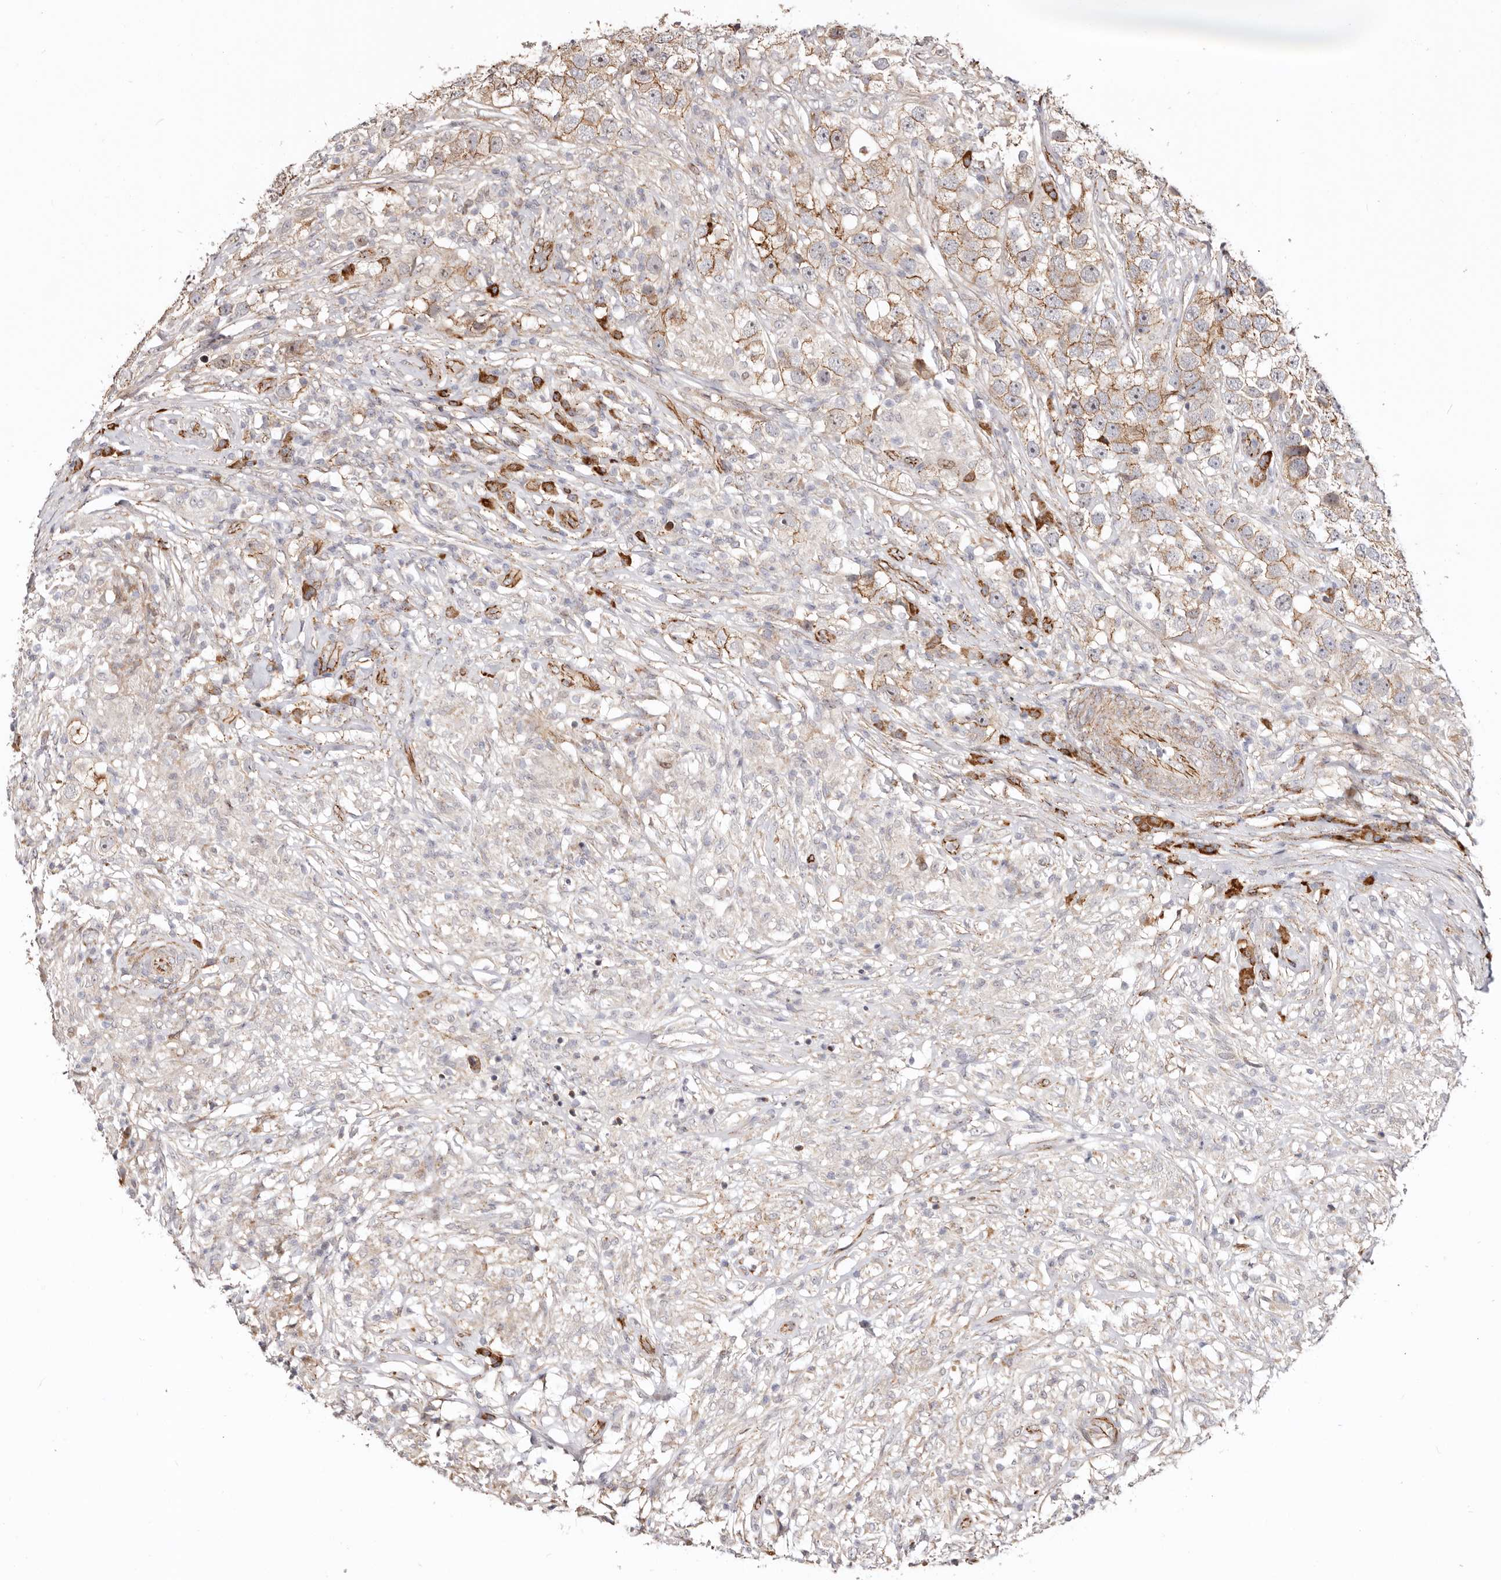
{"staining": {"intensity": "moderate", "quantity": ">75%", "location": "cytoplasmic/membranous"}, "tissue": "testis cancer", "cell_type": "Tumor cells", "image_type": "cancer", "snomed": [{"axis": "morphology", "description": "Seminoma, NOS"}, {"axis": "topography", "description": "Testis"}], "caption": "There is medium levels of moderate cytoplasmic/membranous expression in tumor cells of testis seminoma, as demonstrated by immunohistochemical staining (brown color).", "gene": "CTNNB1", "patient": {"sex": "male", "age": 49}}